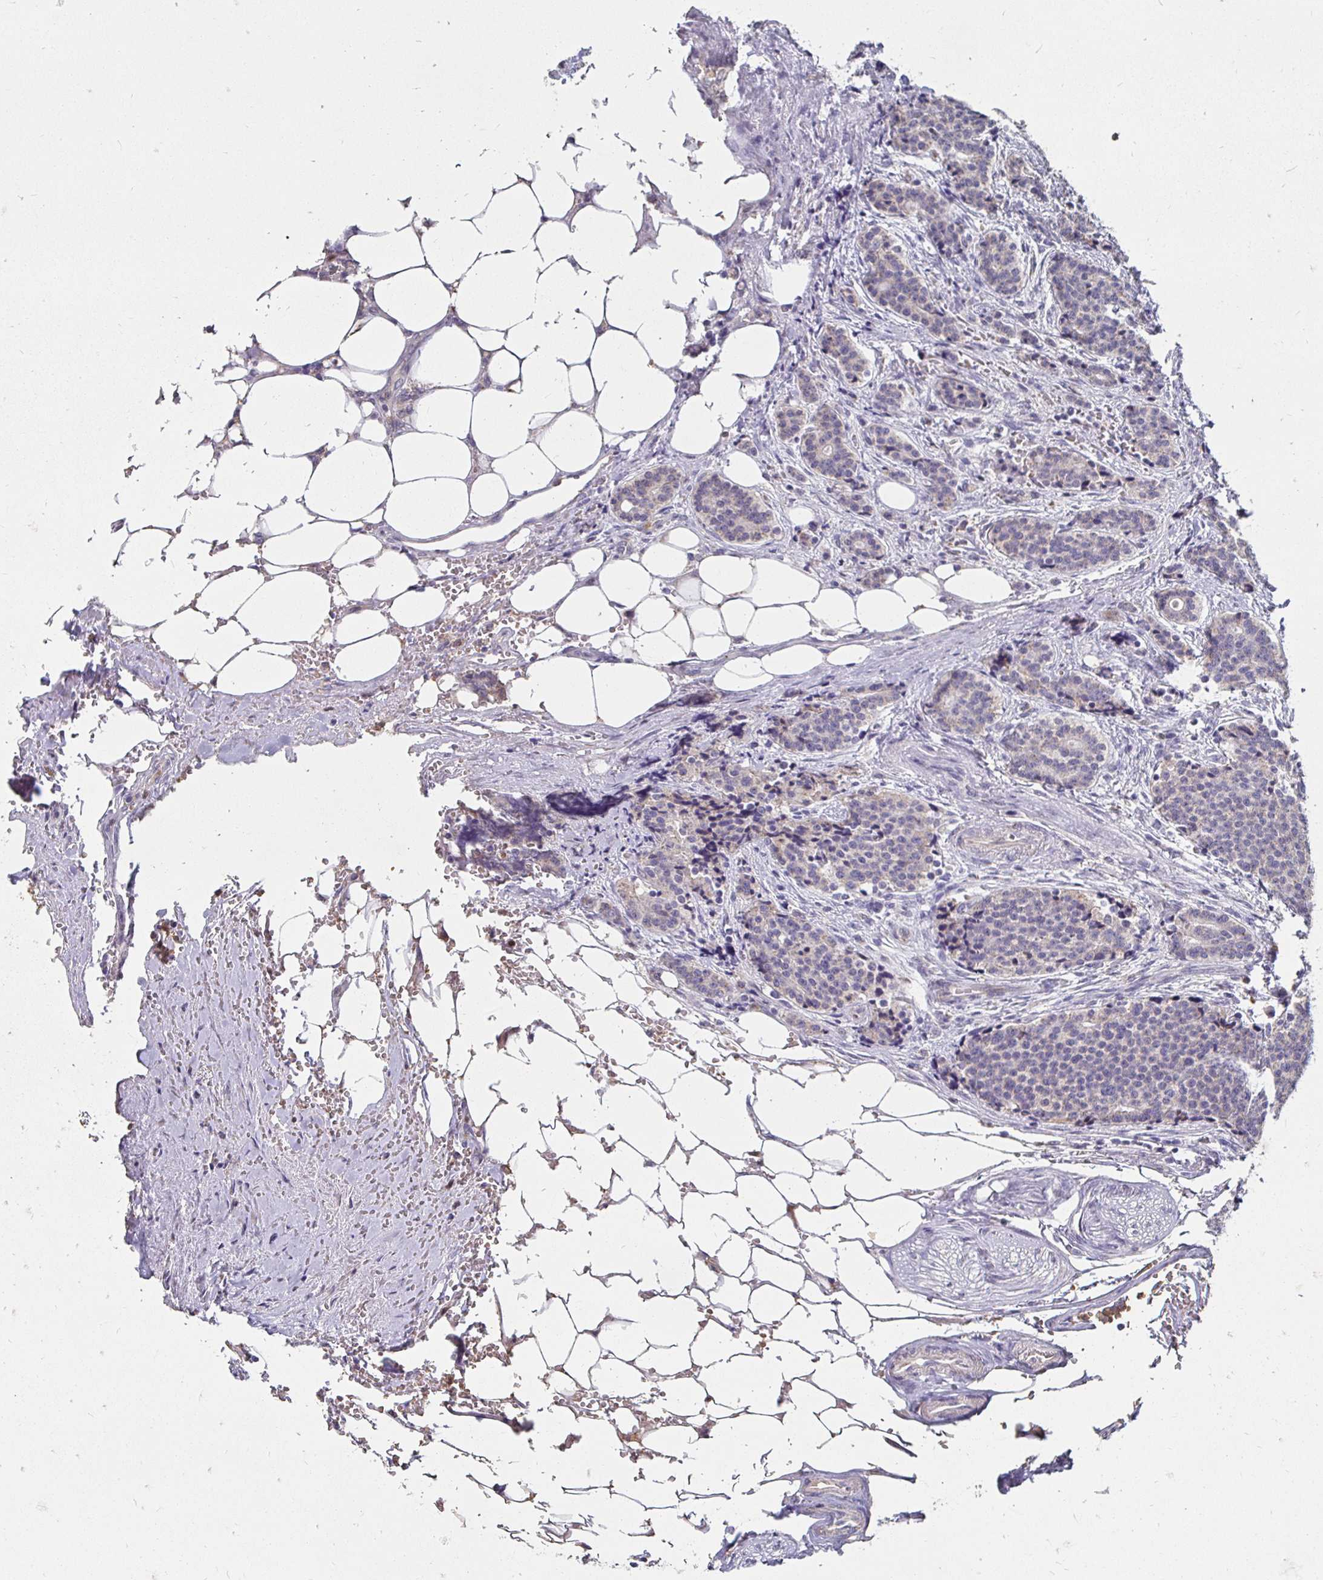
{"staining": {"intensity": "negative", "quantity": "none", "location": "none"}, "tissue": "carcinoid", "cell_type": "Tumor cells", "image_type": "cancer", "snomed": [{"axis": "morphology", "description": "Carcinoid, malignant, NOS"}, {"axis": "topography", "description": "Small intestine"}], "caption": "The image shows no staining of tumor cells in malignant carcinoid.", "gene": "GK2", "patient": {"sex": "female", "age": 73}}